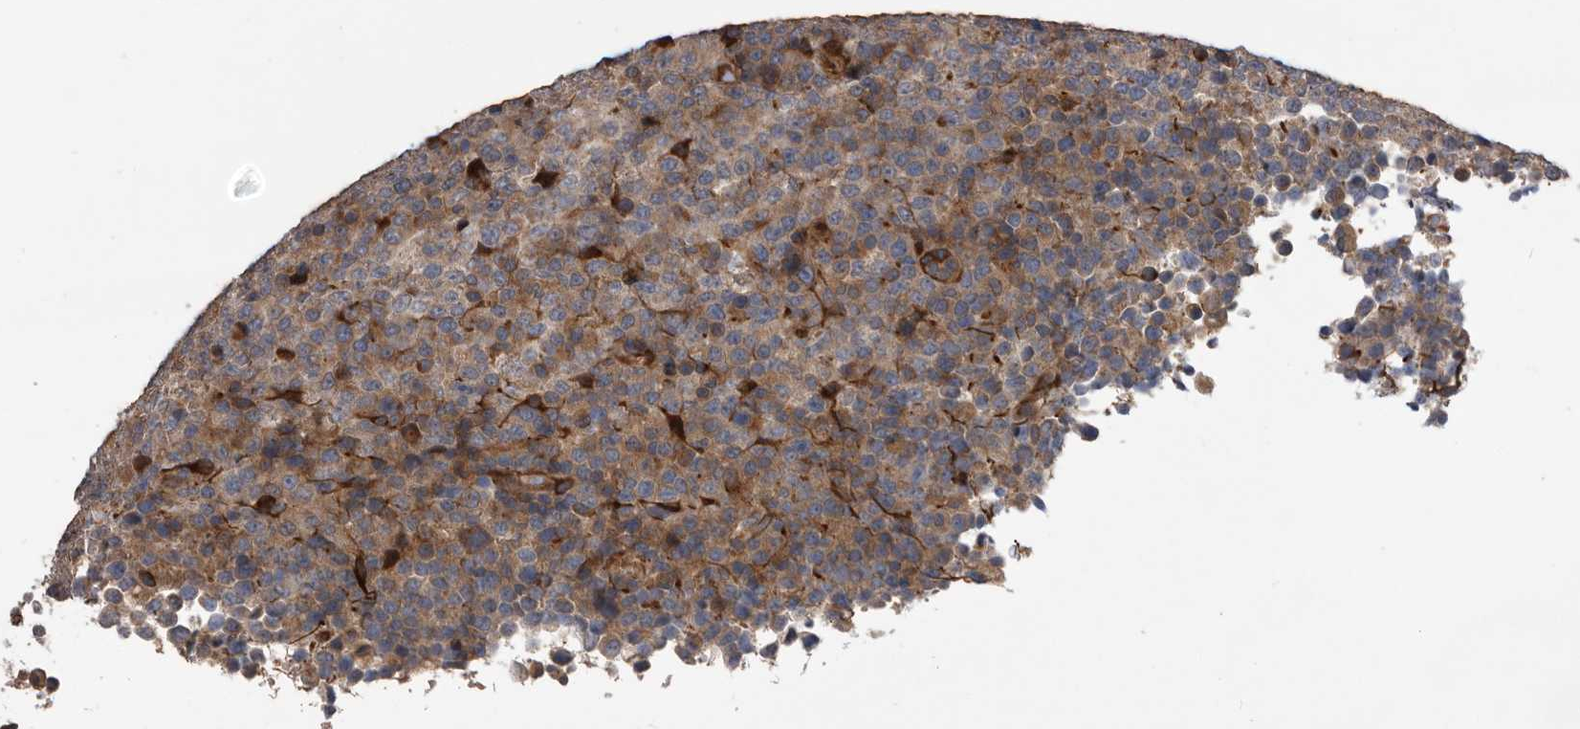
{"staining": {"intensity": "weak", "quantity": "25%-75%", "location": "cytoplasmic/membranous"}, "tissue": "lymphoma", "cell_type": "Tumor cells", "image_type": "cancer", "snomed": [{"axis": "morphology", "description": "Malignant lymphoma, non-Hodgkin's type, High grade"}, {"axis": "topography", "description": "Lymph node"}], "caption": "Human high-grade malignant lymphoma, non-Hodgkin's type stained for a protein (brown) exhibits weak cytoplasmic/membranous positive staining in approximately 25%-75% of tumor cells.", "gene": "SERINC2", "patient": {"sex": "male", "age": 13}}